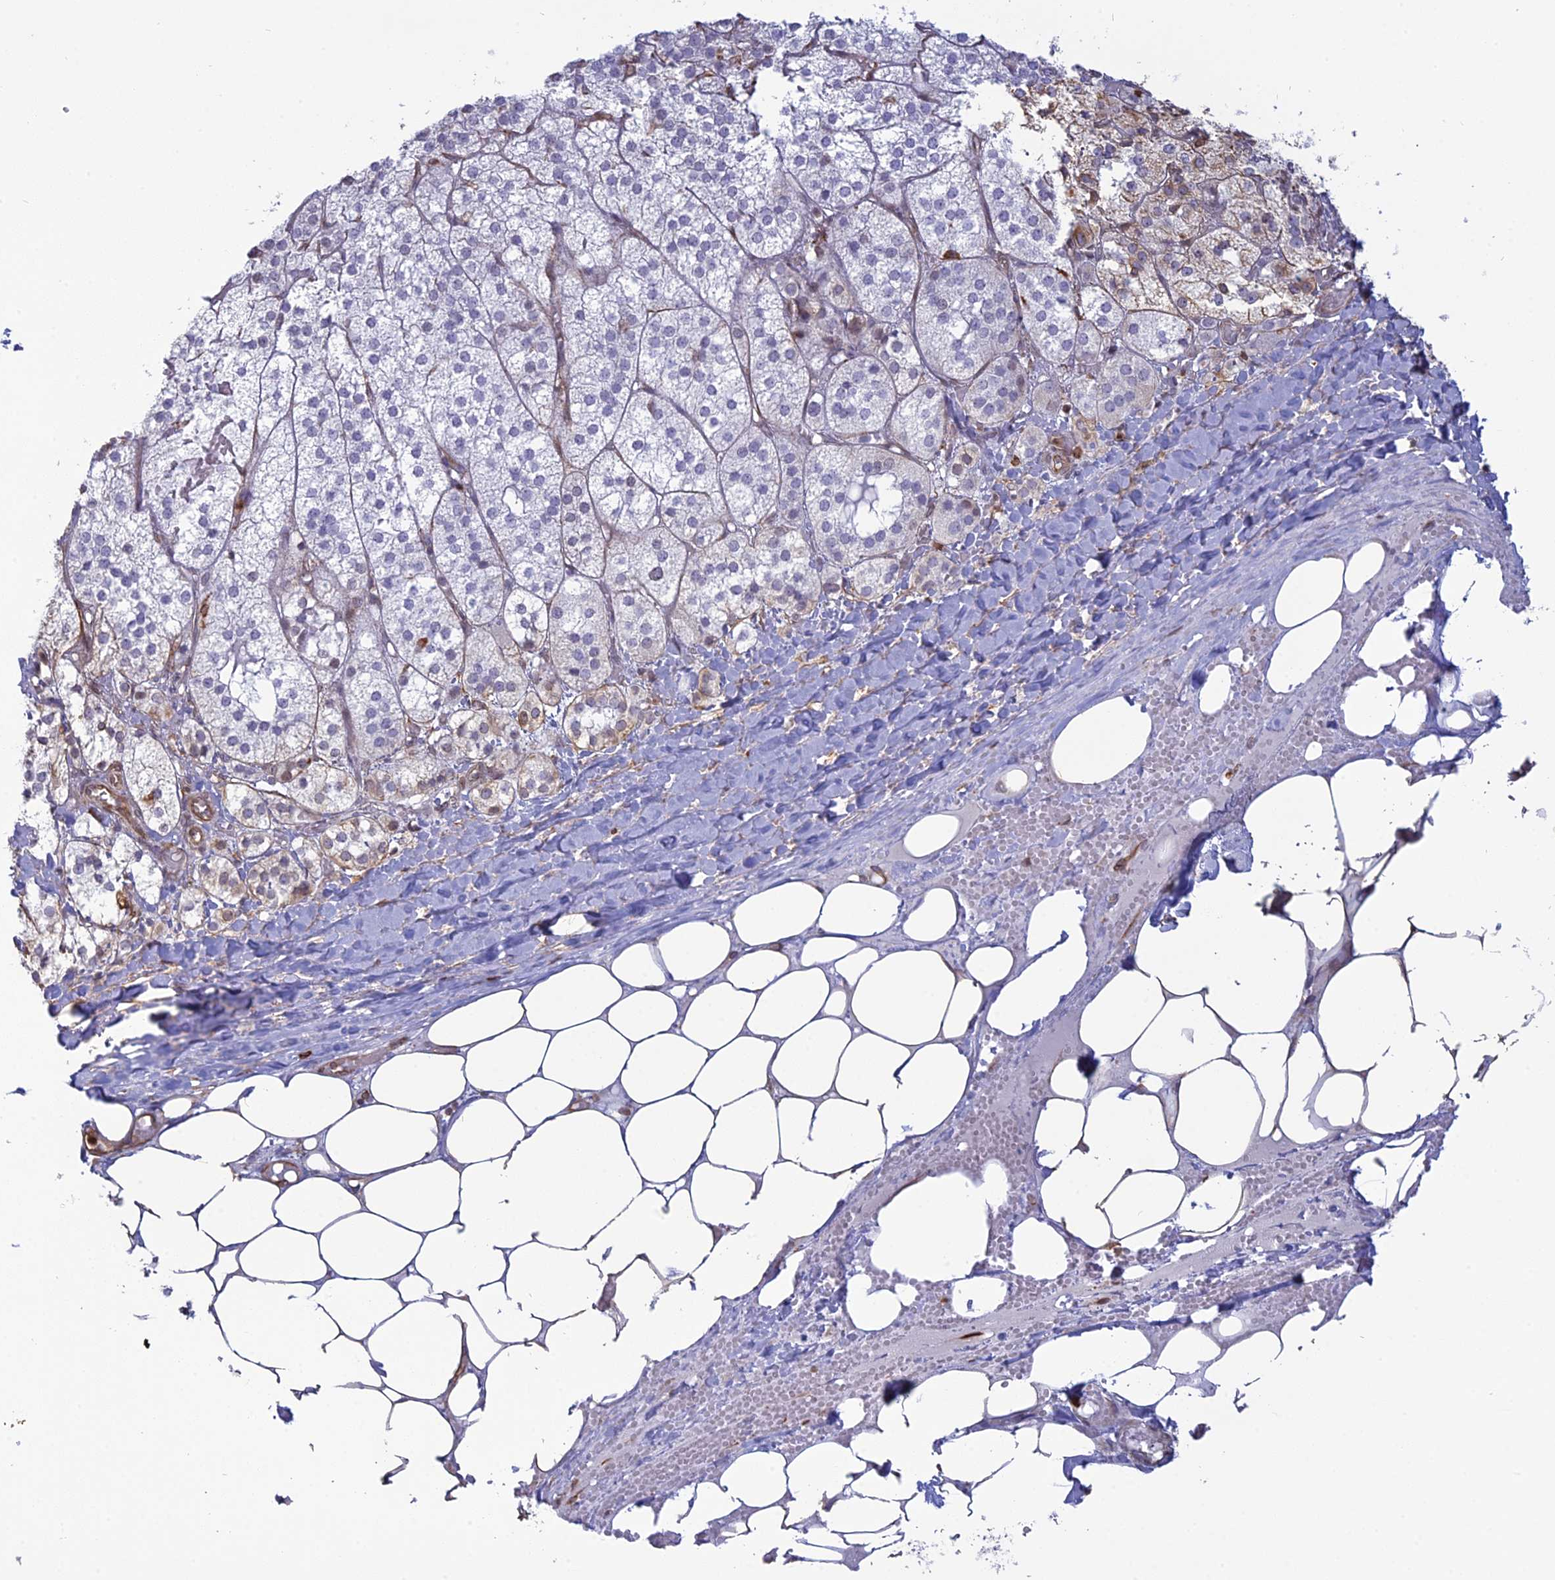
{"staining": {"intensity": "negative", "quantity": "none", "location": "none"}, "tissue": "adrenal gland", "cell_type": "Glandular cells", "image_type": "normal", "snomed": [{"axis": "morphology", "description": "Normal tissue, NOS"}, {"axis": "topography", "description": "Adrenal gland"}], "caption": "IHC image of unremarkable adrenal gland stained for a protein (brown), which shows no expression in glandular cells.", "gene": "APOBR", "patient": {"sex": "female", "age": 61}}